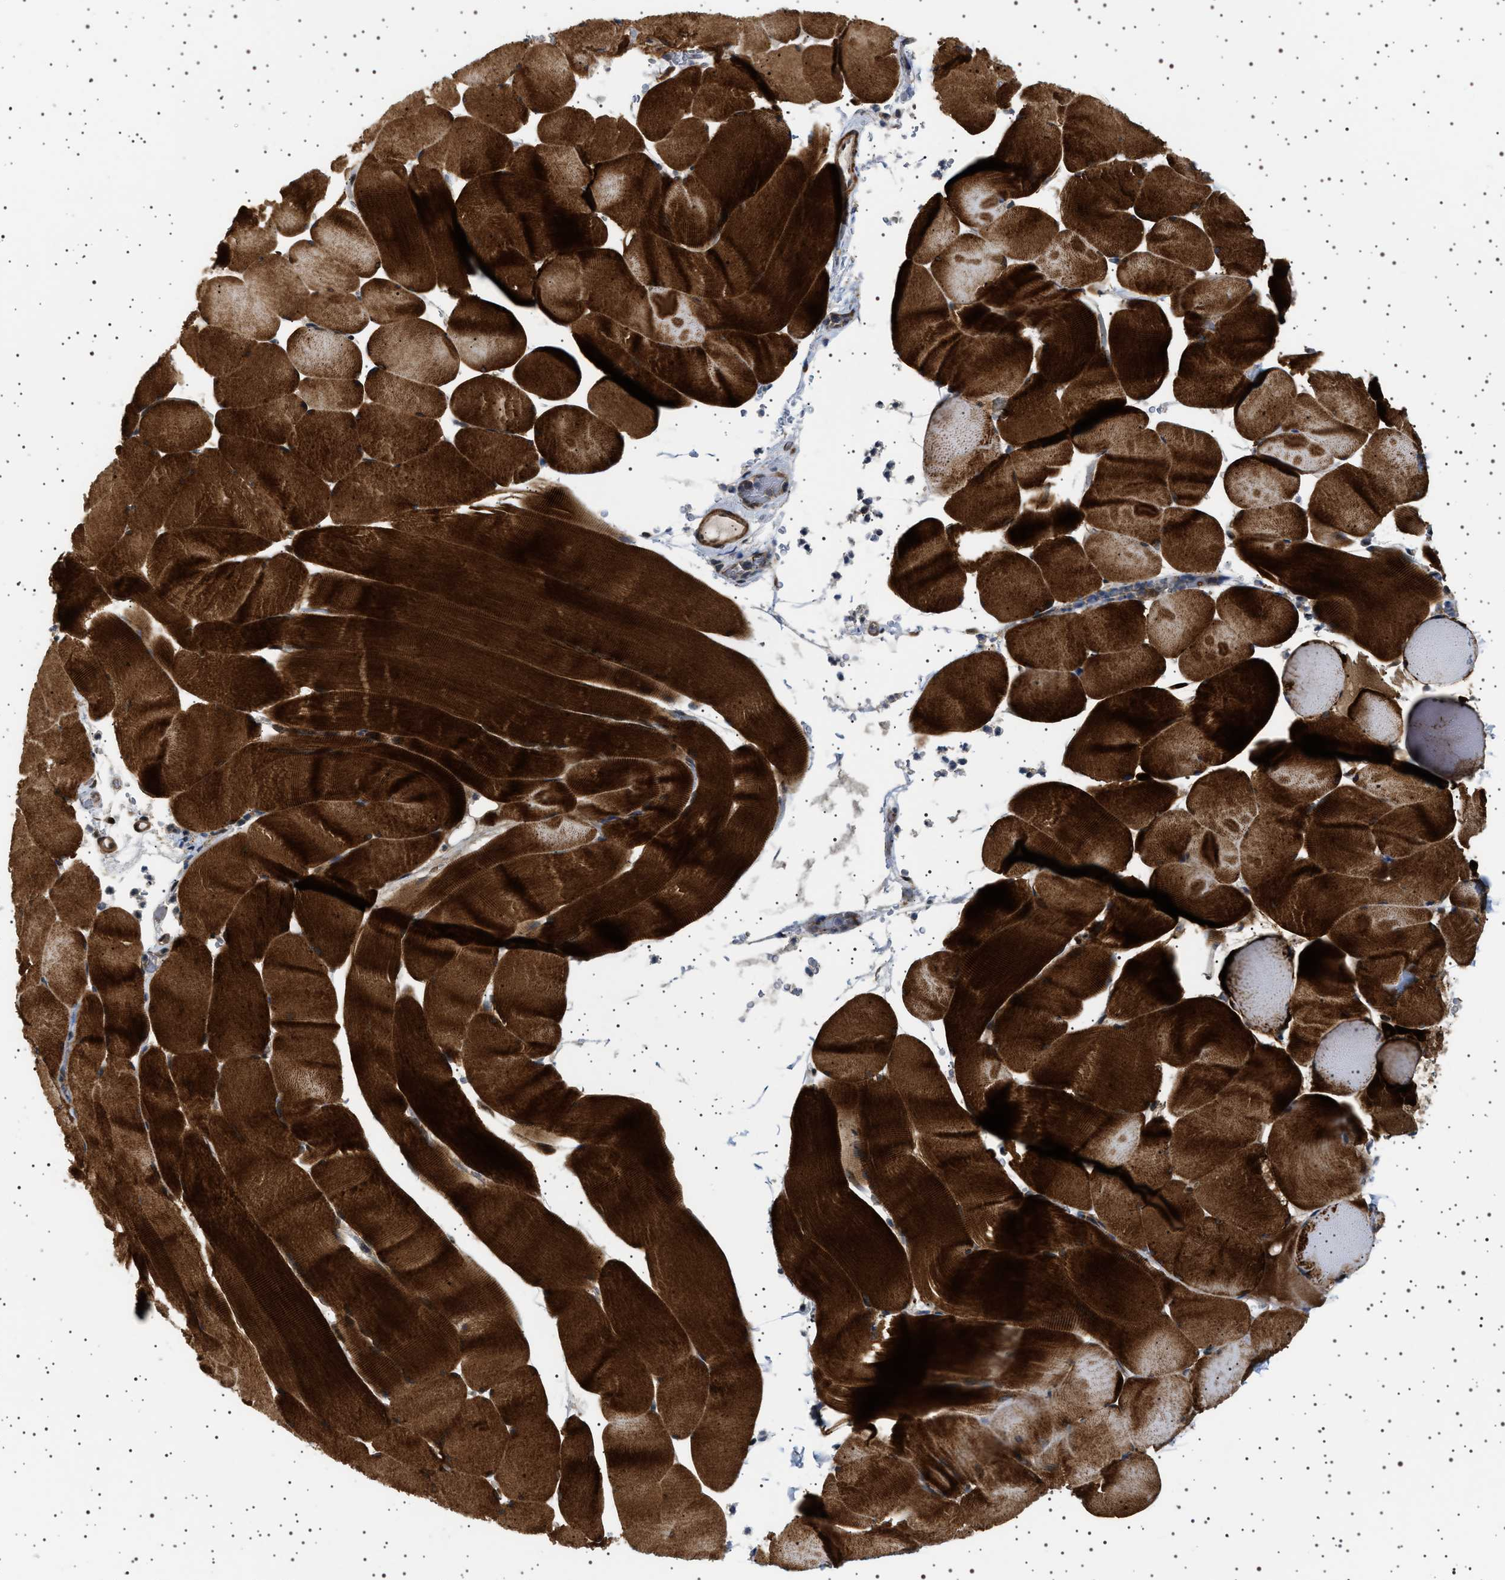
{"staining": {"intensity": "strong", "quantity": ">75%", "location": "cytoplasmic/membranous"}, "tissue": "skeletal muscle", "cell_type": "Myocytes", "image_type": "normal", "snomed": [{"axis": "morphology", "description": "Normal tissue, NOS"}, {"axis": "topography", "description": "Skeletal muscle"}], "caption": "Protein expression analysis of normal skeletal muscle shows strong cytoplasmic/membranous expression in approximately >75% of myocytes. Using DAB (brown) and hematoxylin (blue) stains, captured at high magnification using brightfield microscopy.", "gene": "BAG3", "patient": {"sex": "male", "age": 62}}